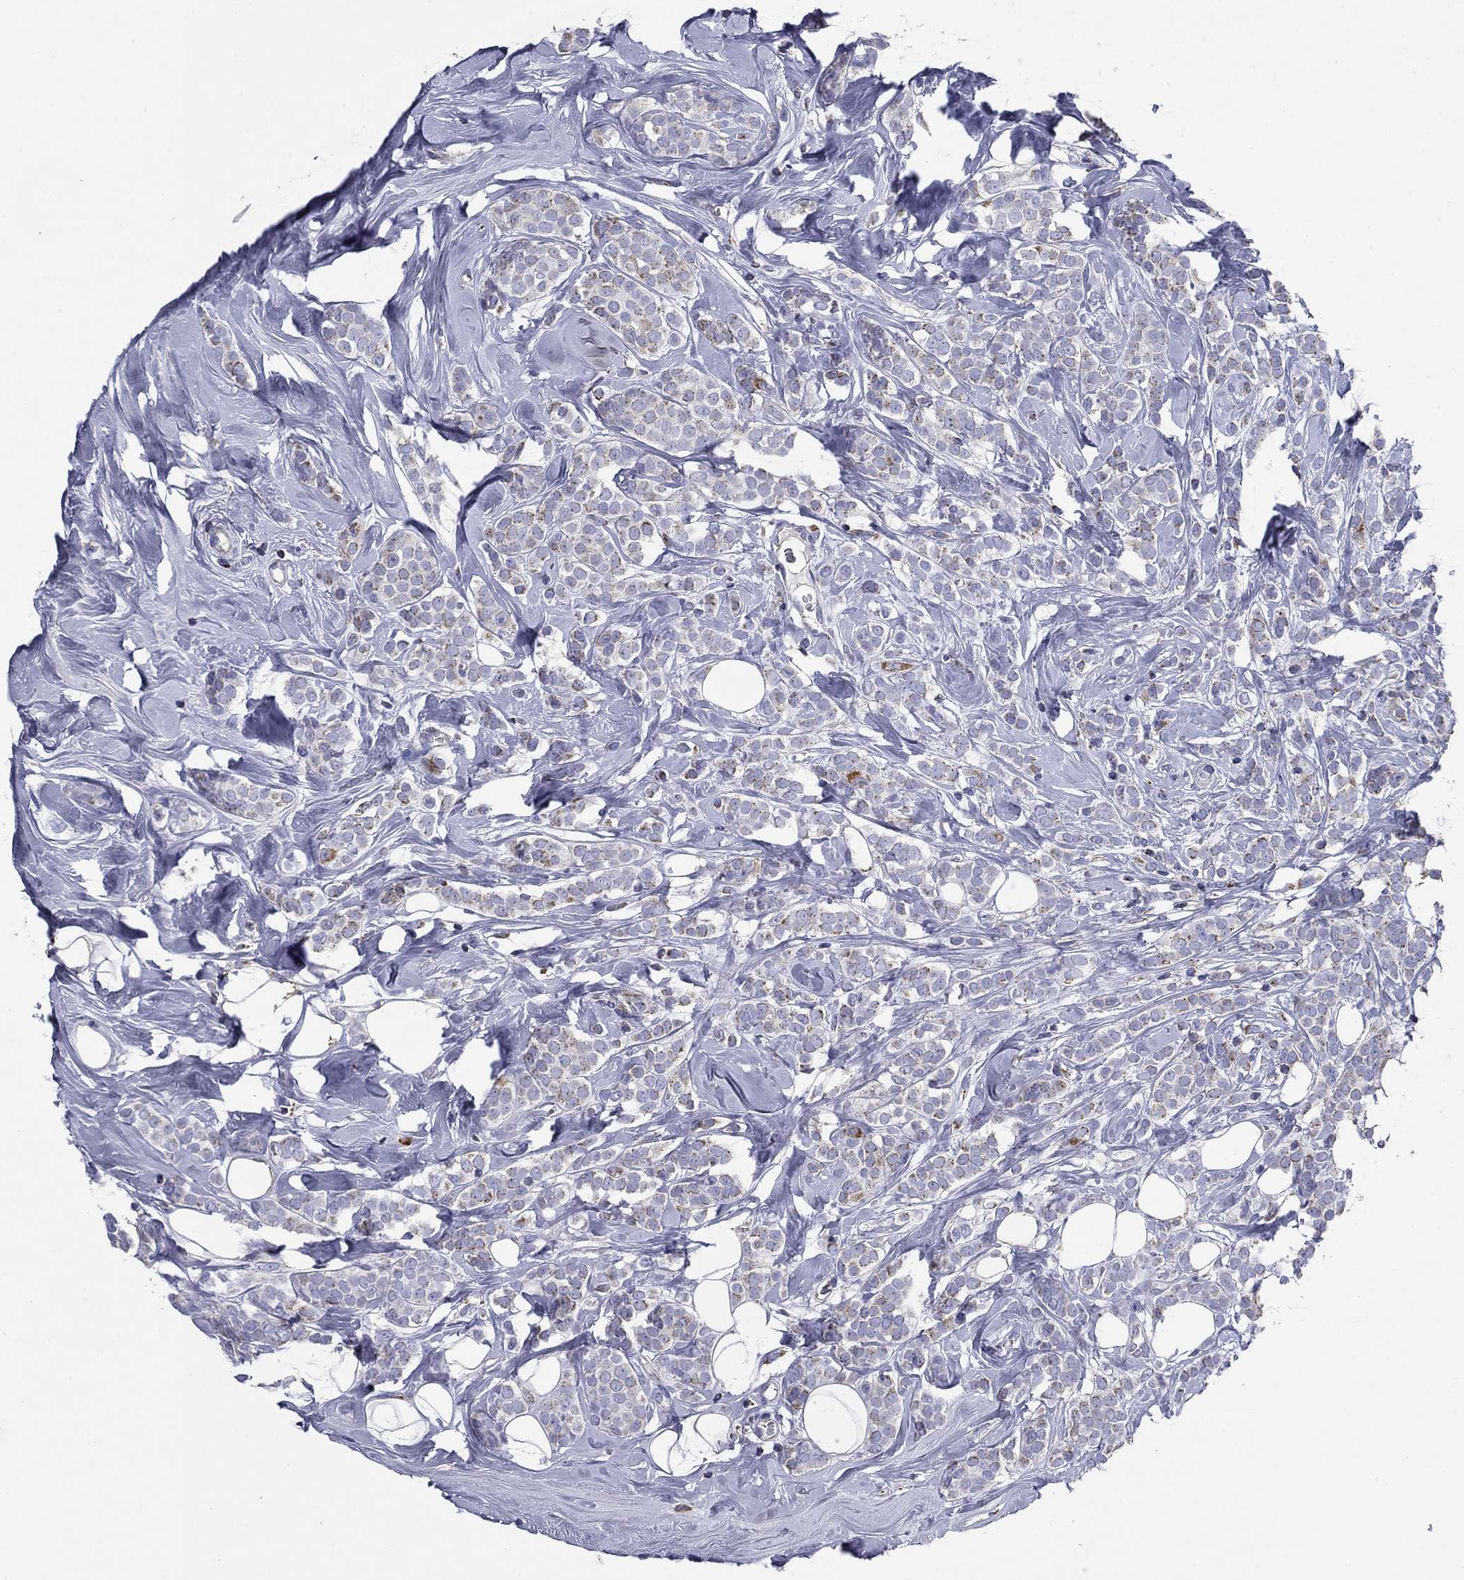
{"staining": {"intensity": "moderate", "quantity": "<25%", "location": "cytoplasmic/membranous"}, "tissue": "breast cancer", "cell_type": "Tumor cells", "image_type": "cancer", "snomed": [{"axis": "morphology", "description": "Lobular carcinoma"}, {"axis": "topography", "description": "Breast"}], "caption": "DAB (3,3'-diaminobenzidine) immunohistochemical staining of lobular carcinoma (breast) demonstrates moderate cytoplasmic/membranous protein staining in approximately <25% of tumor cells. Nuclei are stained in blue.", "gene": "NDUFA4L2", "patient": {"sex": "female", "age": 49}}